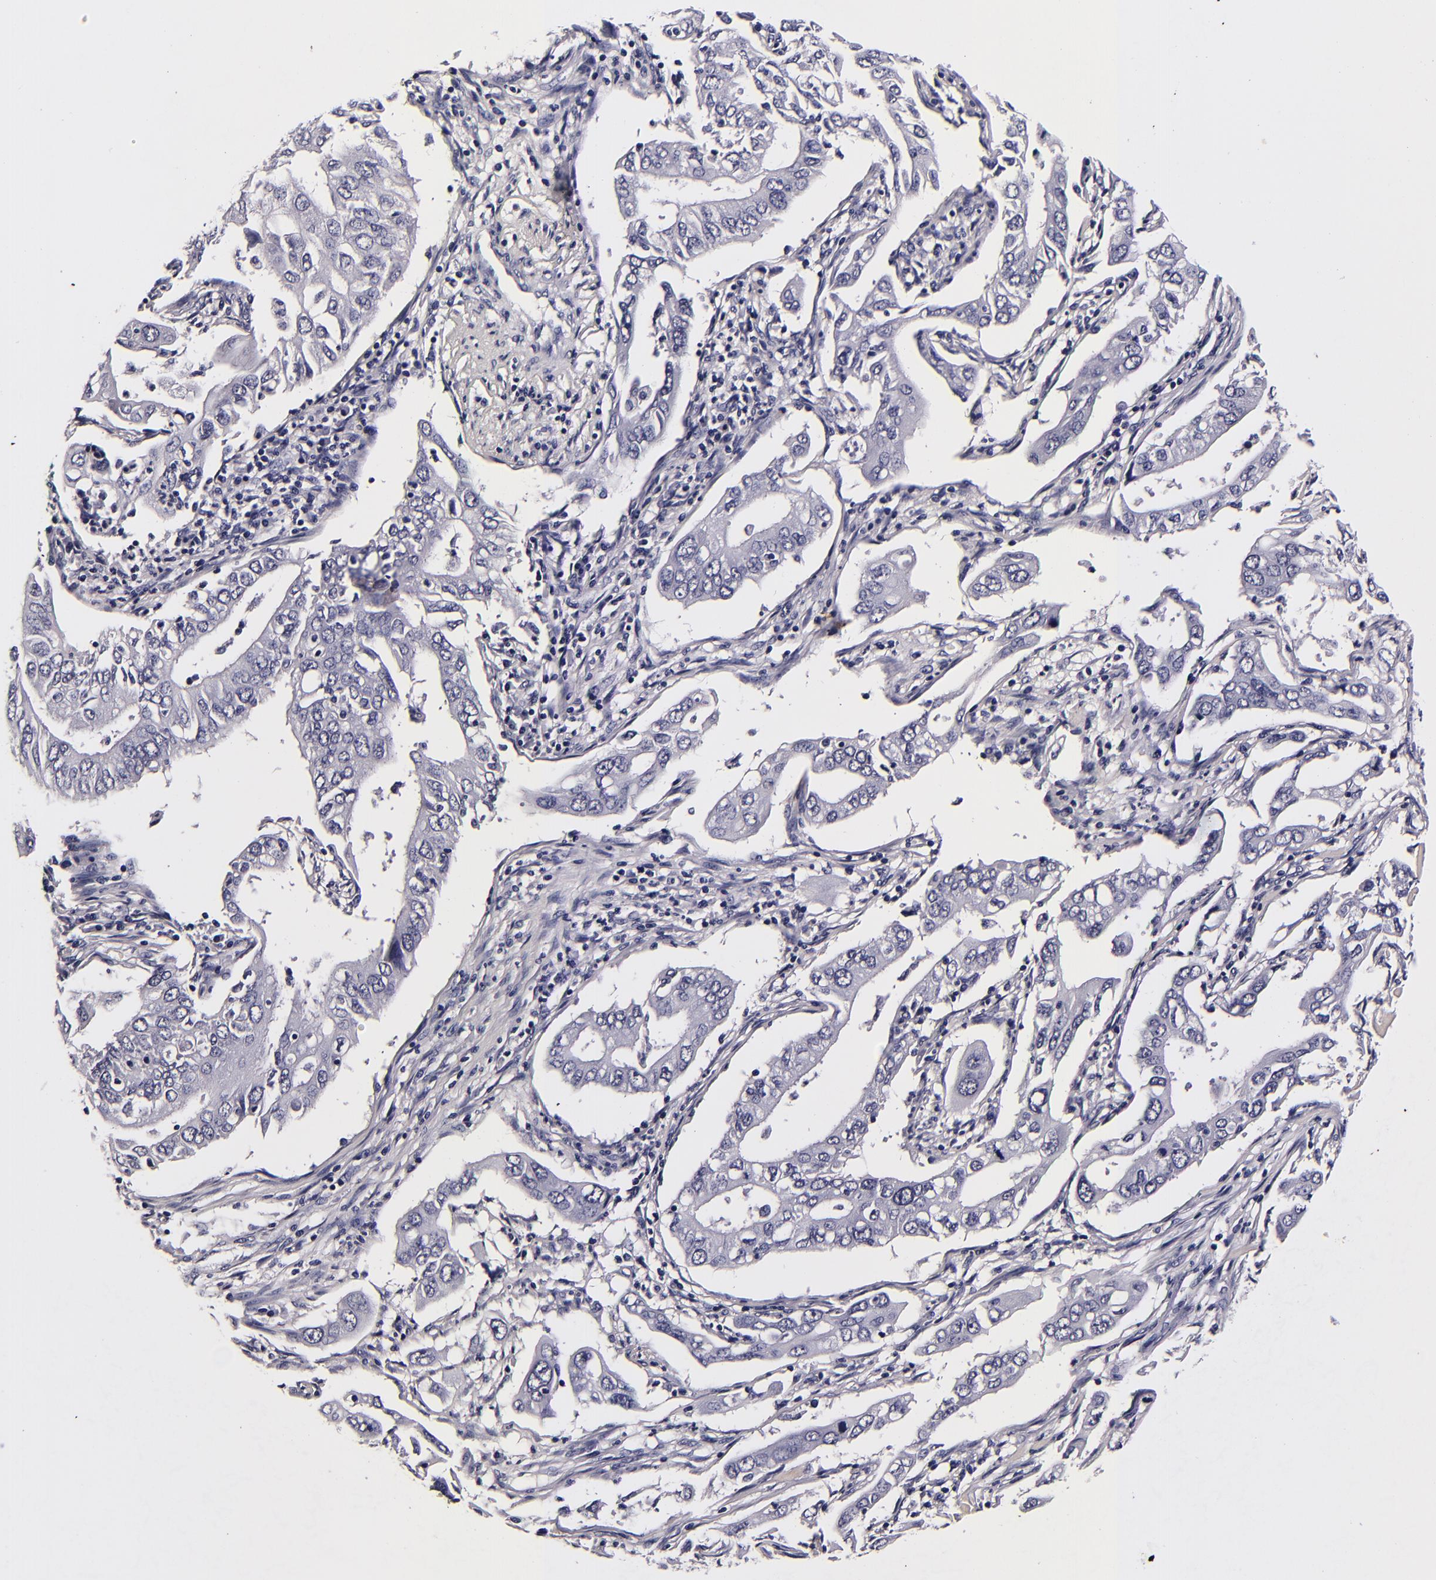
{"staining": {"intensity": "negative", "quantity": "none", "location": "none"}, "tissue": "lung cancer", "cell_type": "Tumor cells", "image_type": "cancer", "snomed": [{"axis": "morphology", "description": "Adenocarcinoma, NOS"}, {"axis": "topography", "description": "Lung"}], "caption": "Human lung cancer stained for a protein using IHC reveals no staining in tumor cells.", "gene": "FBN1", "patient": {"sex": "male", "age": 48}}